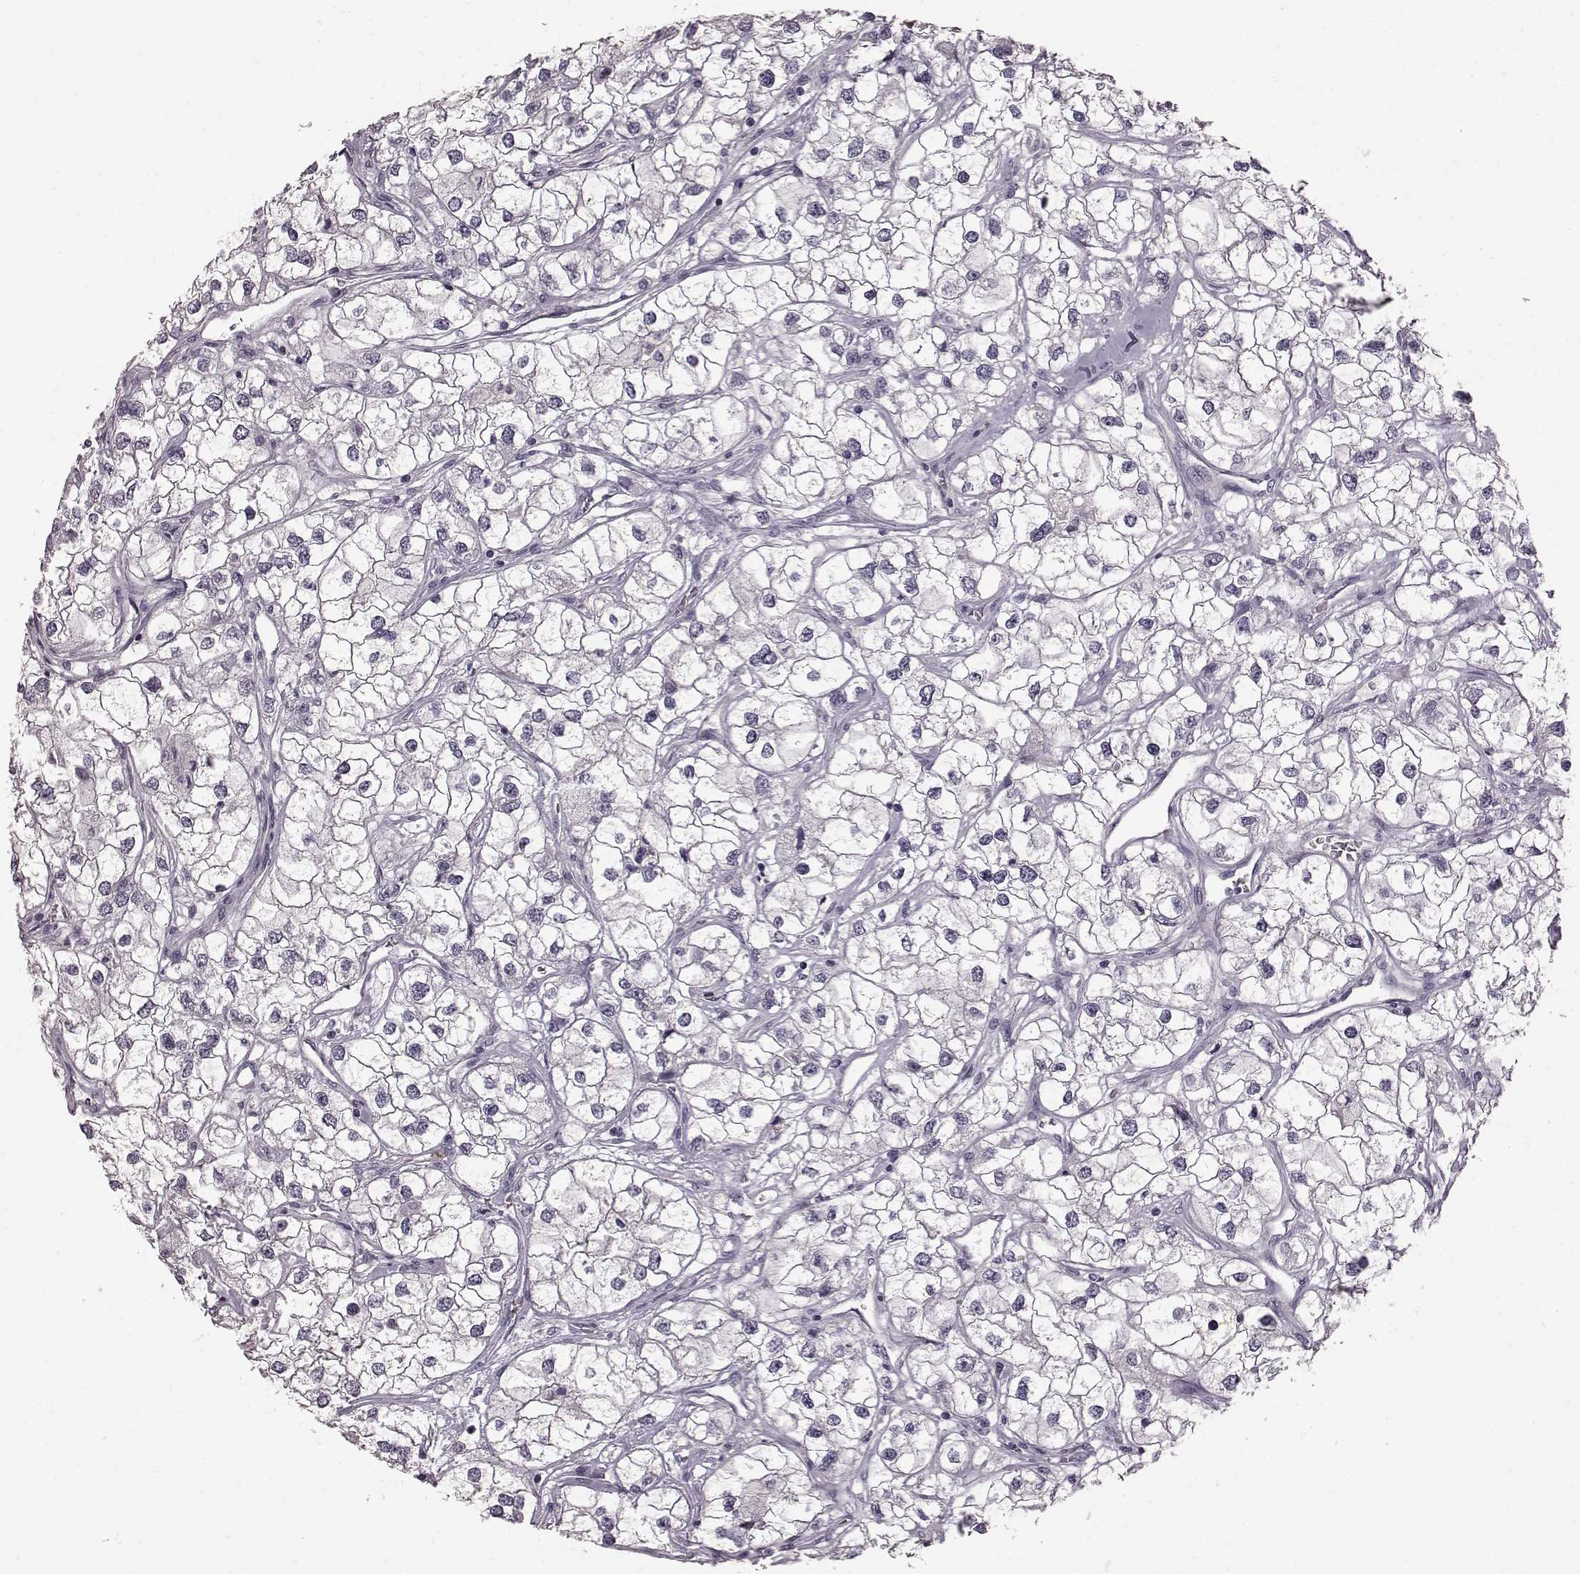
{"staining": {"intensity": "negative", "quantity": "none", "location": "none"}, "tissue": "renal cancer", "cell_type": "Tumor cells", "image_type": "cancer", "snomed": [{"axis": "morphology", "description": "Adenocarcinoma, NOS"}, {"axis": "topography", "description": "Kidney"}], "caption": "Photomicrograph shows no protein staining in tumor cells of adenocarcinoma (renal) tissue.", "gene": "FUT4", "patient": {"sex": "male", "age": 59}}